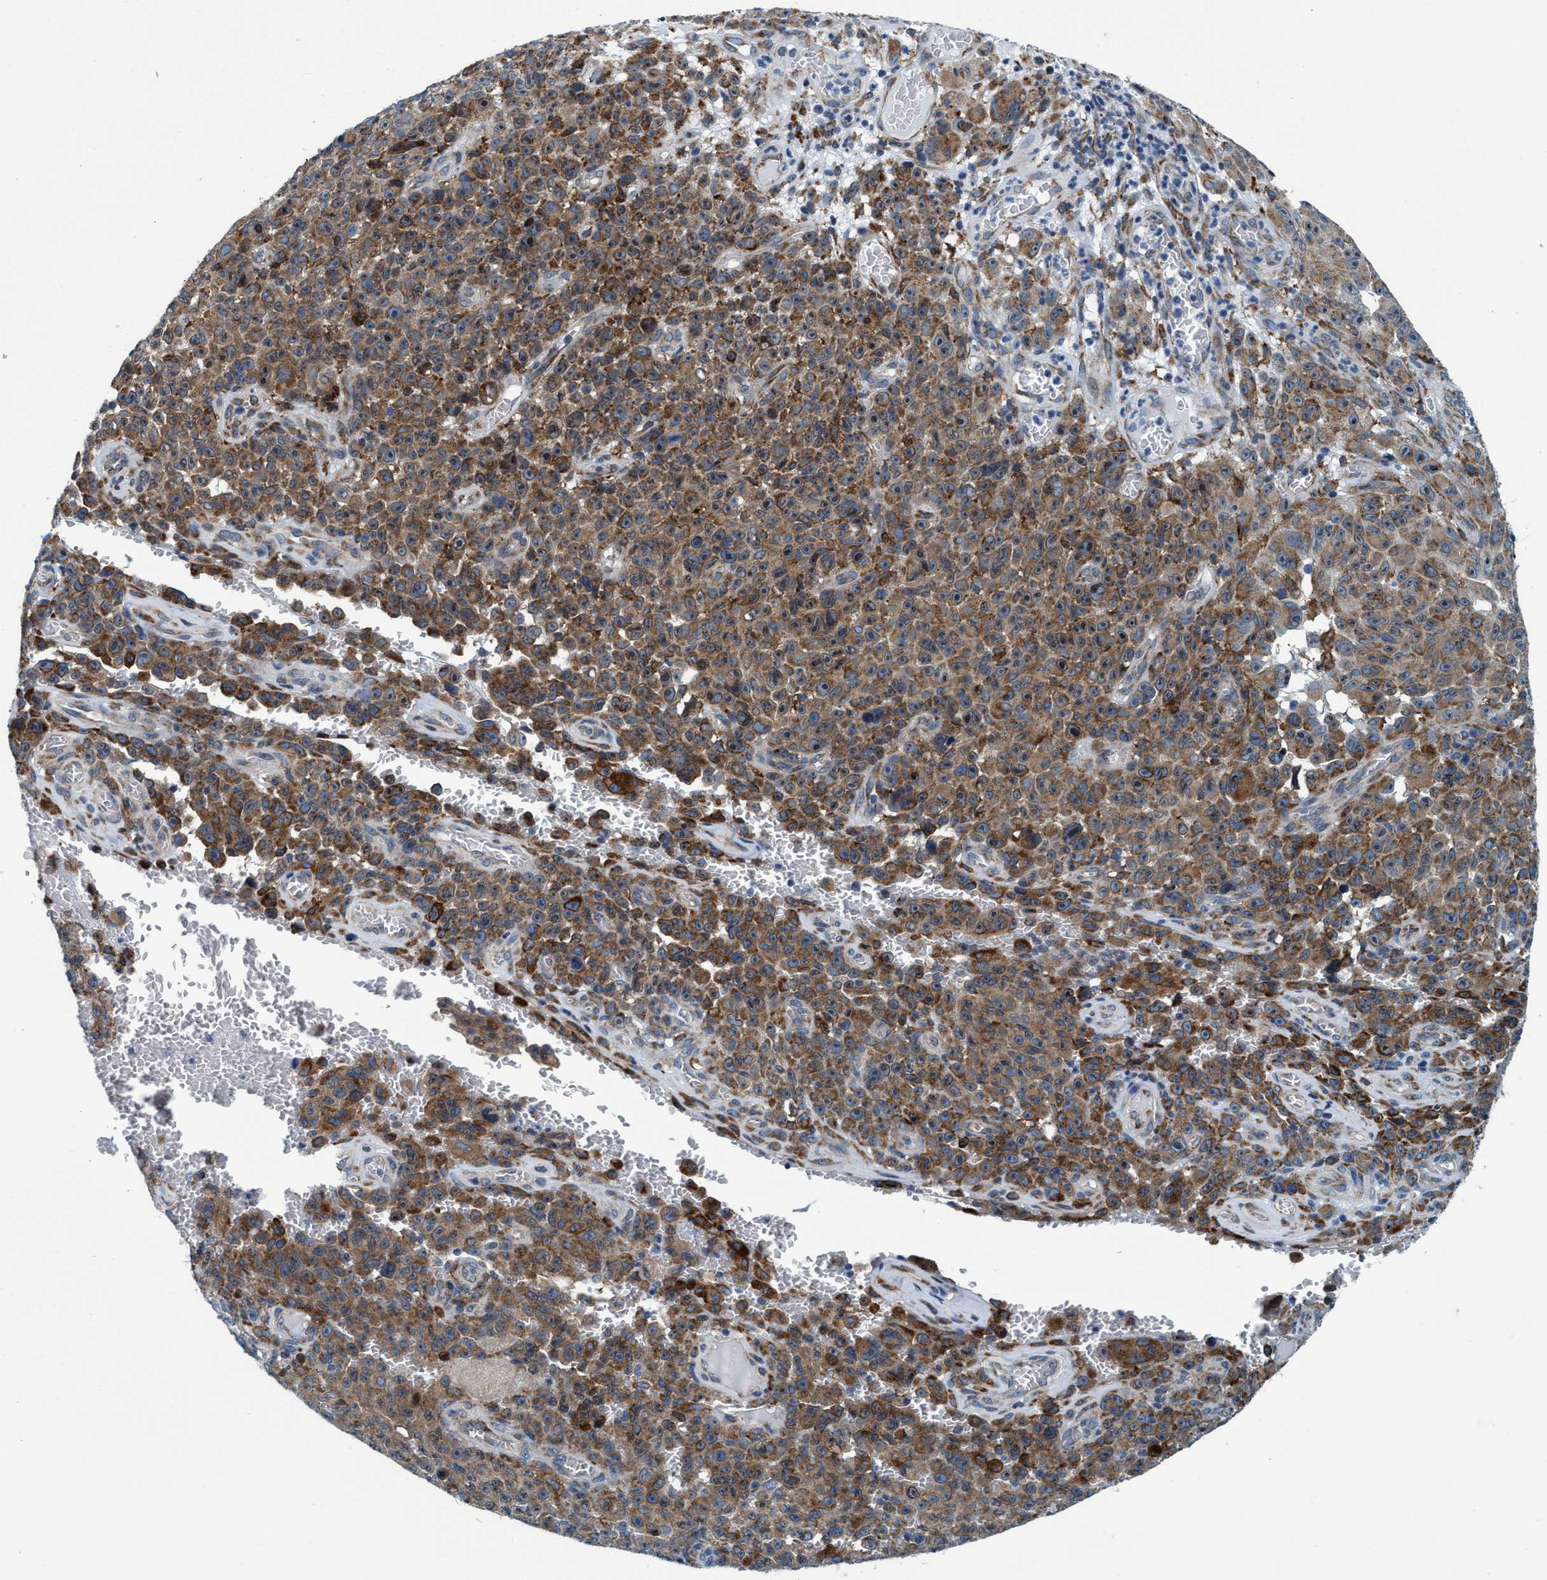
{"staining": {"intensity": "moderate", "quantity": ">75%", "location": "cytoplasmic/membranous"}, "tissue": "melanoma", "cell_type": "Tumor cells", "image_type": "cancer", "snomed": [{"axis": "morphology", "description": "Malignant melanoma, NOS"}, {"axis": "topography", "description": "Skin"}], "caption": "Immunohistochemical staining of human melanoma displays medium levels of moderate cytoplasmic/membranous positivity in approximately >75% of tumor cells.", "gene": "ARMC9", "patient": {"sex": "female", "age": 82}}